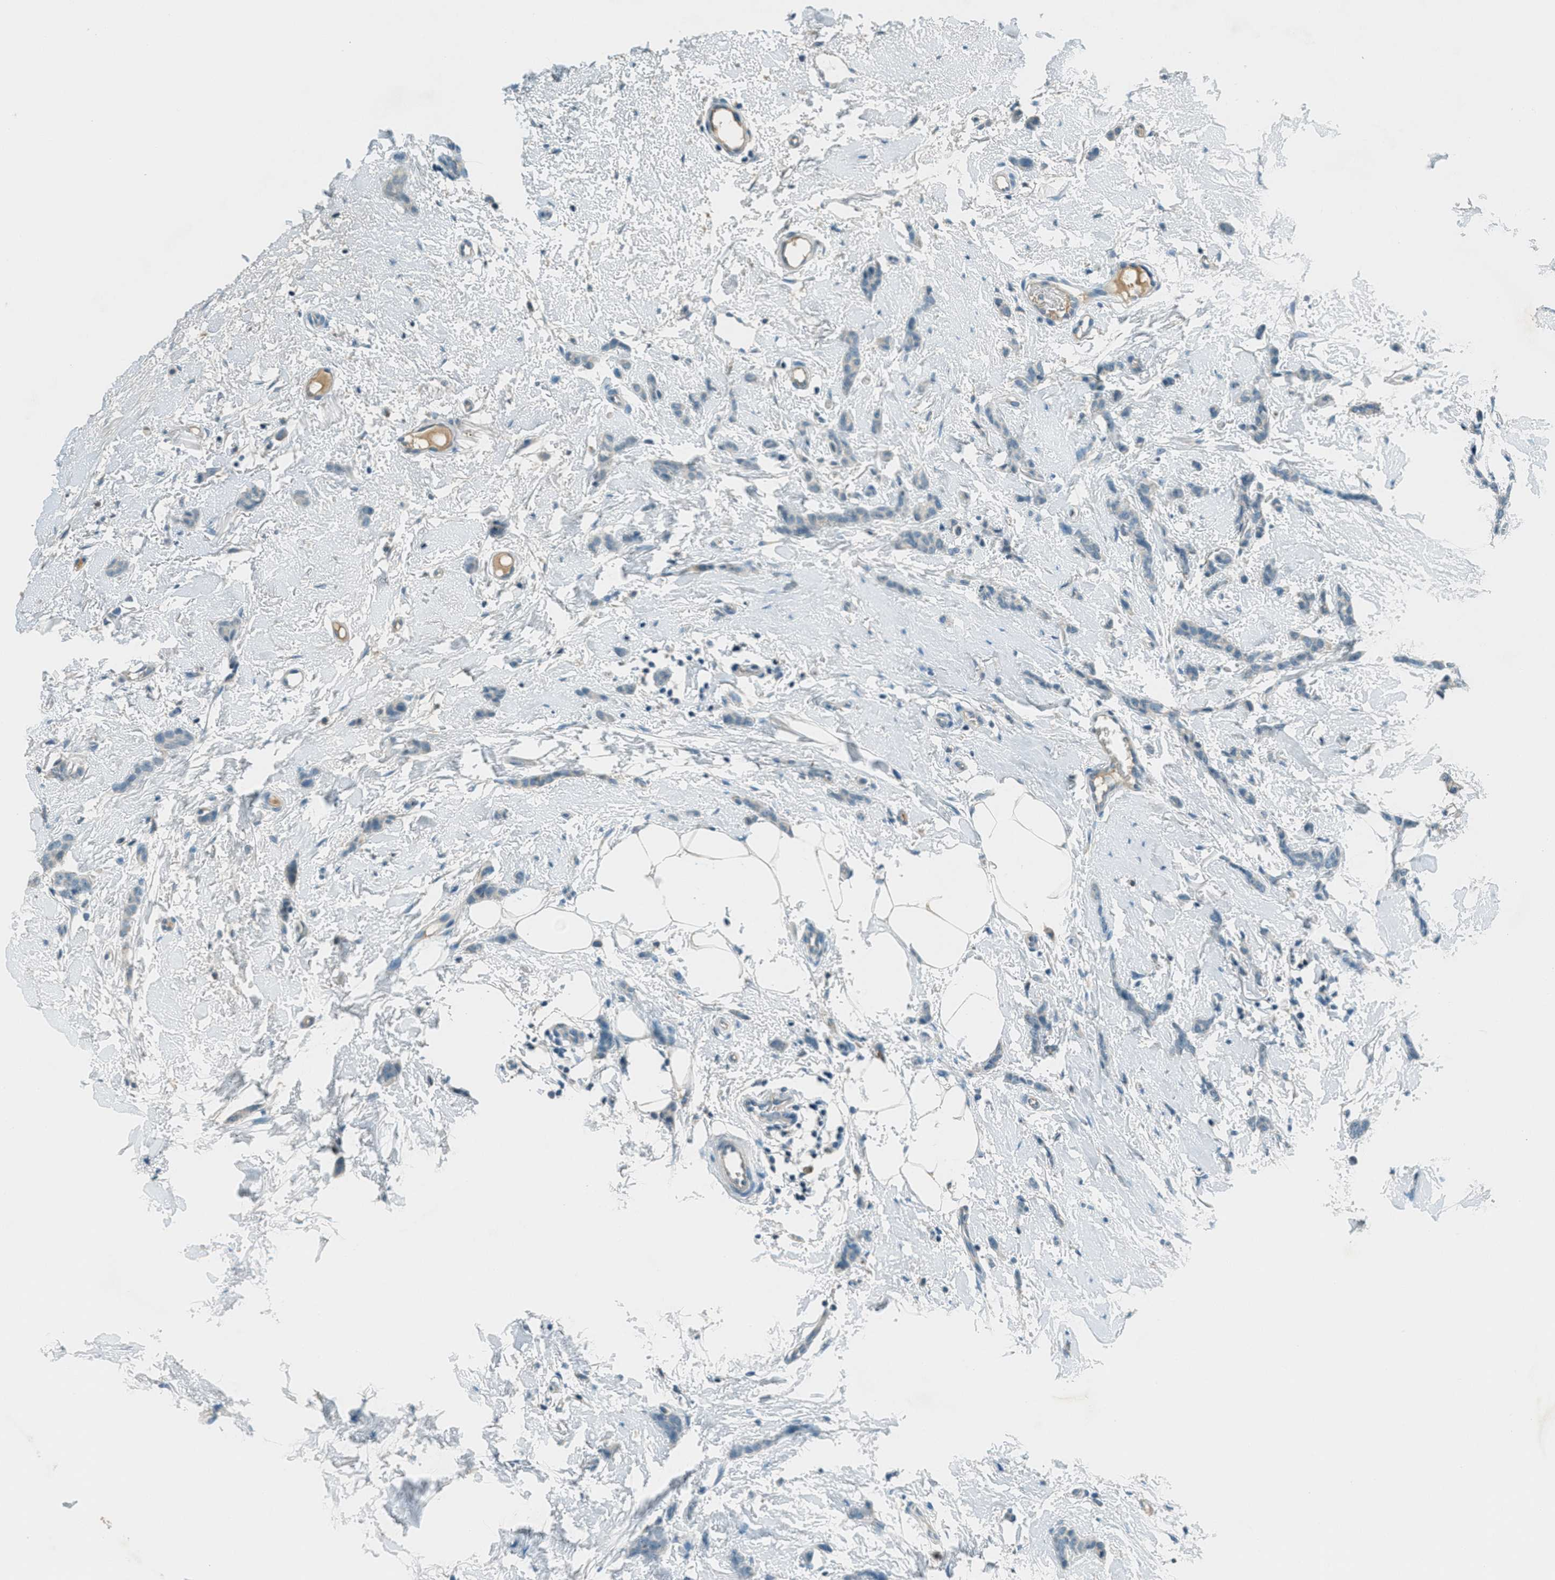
{"staining": {"intensity": "negative", "quantity": "none", "location": "none"}, "tissue": "breast cancer", "cell_type": "Tumor cells", "image_type": "cancer", "snomed": [{"axis": "morphology", "description": "Lobular carcinoma"}, {"axis": "topography", "description": "Skin"}, {"axis": "topography", "description": "Breast"}], "caption": "An image of breast cancer stained for a protein demonstrates no brown staining in tumor cells.", "gene": "MSLN", "patient": {"sex": "female", "age": 46}}